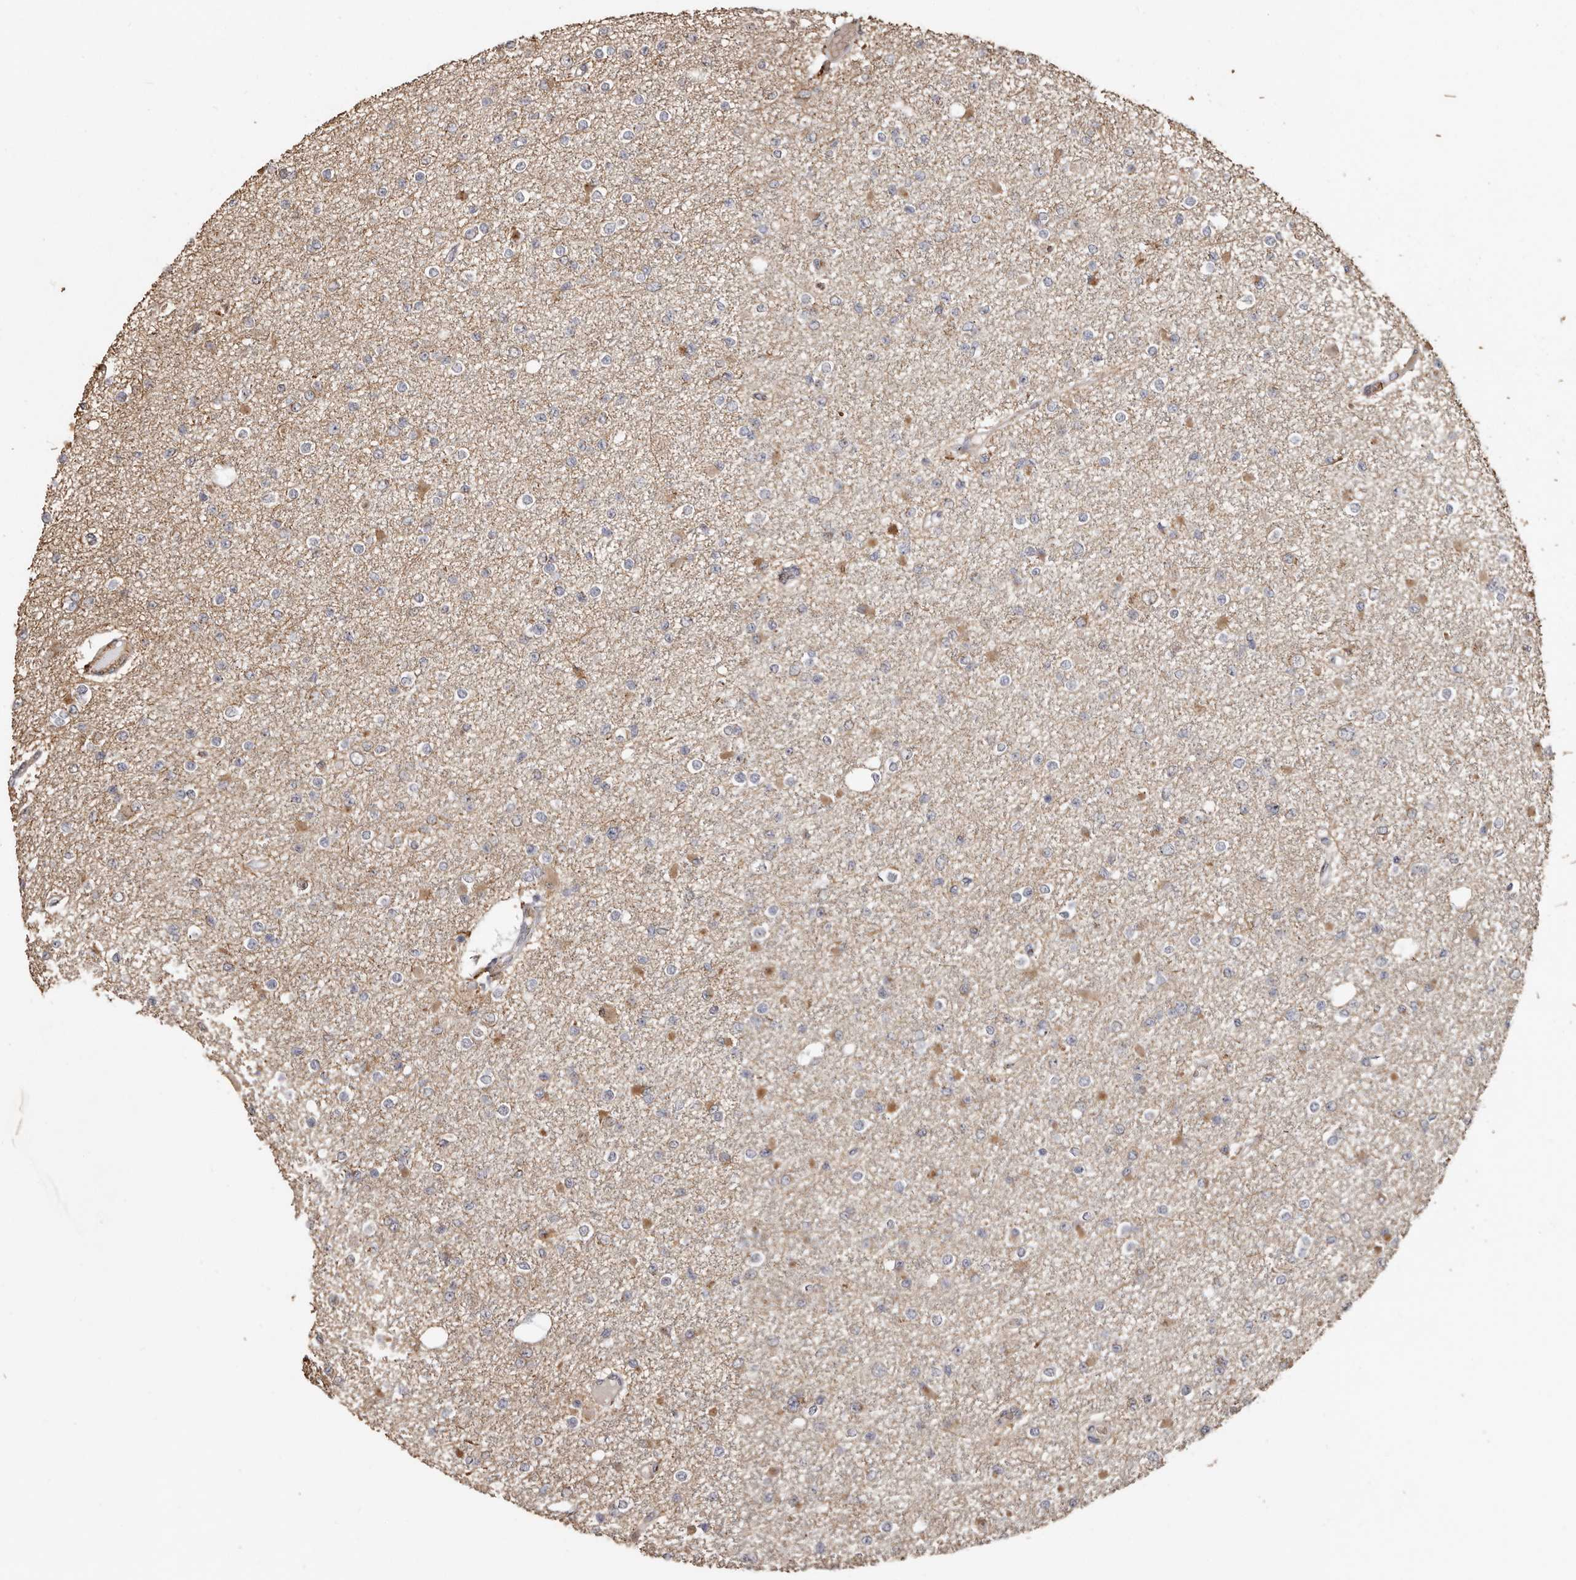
{"staining": {"intensity": "negative", "quantity": "none", "location": "none"}, "tissue": "glioma", "cell_type": "Tumor cells", "image_type": "cancer", "snomed": [{"axis": "morphology", "description": "Glioma, malignant, Low grade"}, {"axis": "topography", "description": "Brain"}], "caption": "Malignant glioma (low-grade) stained for a protein using IHC demonstrates no staining tumor cells.", "gene": "ENTREP1", "patient": {"sex": "female", "age": 22}}